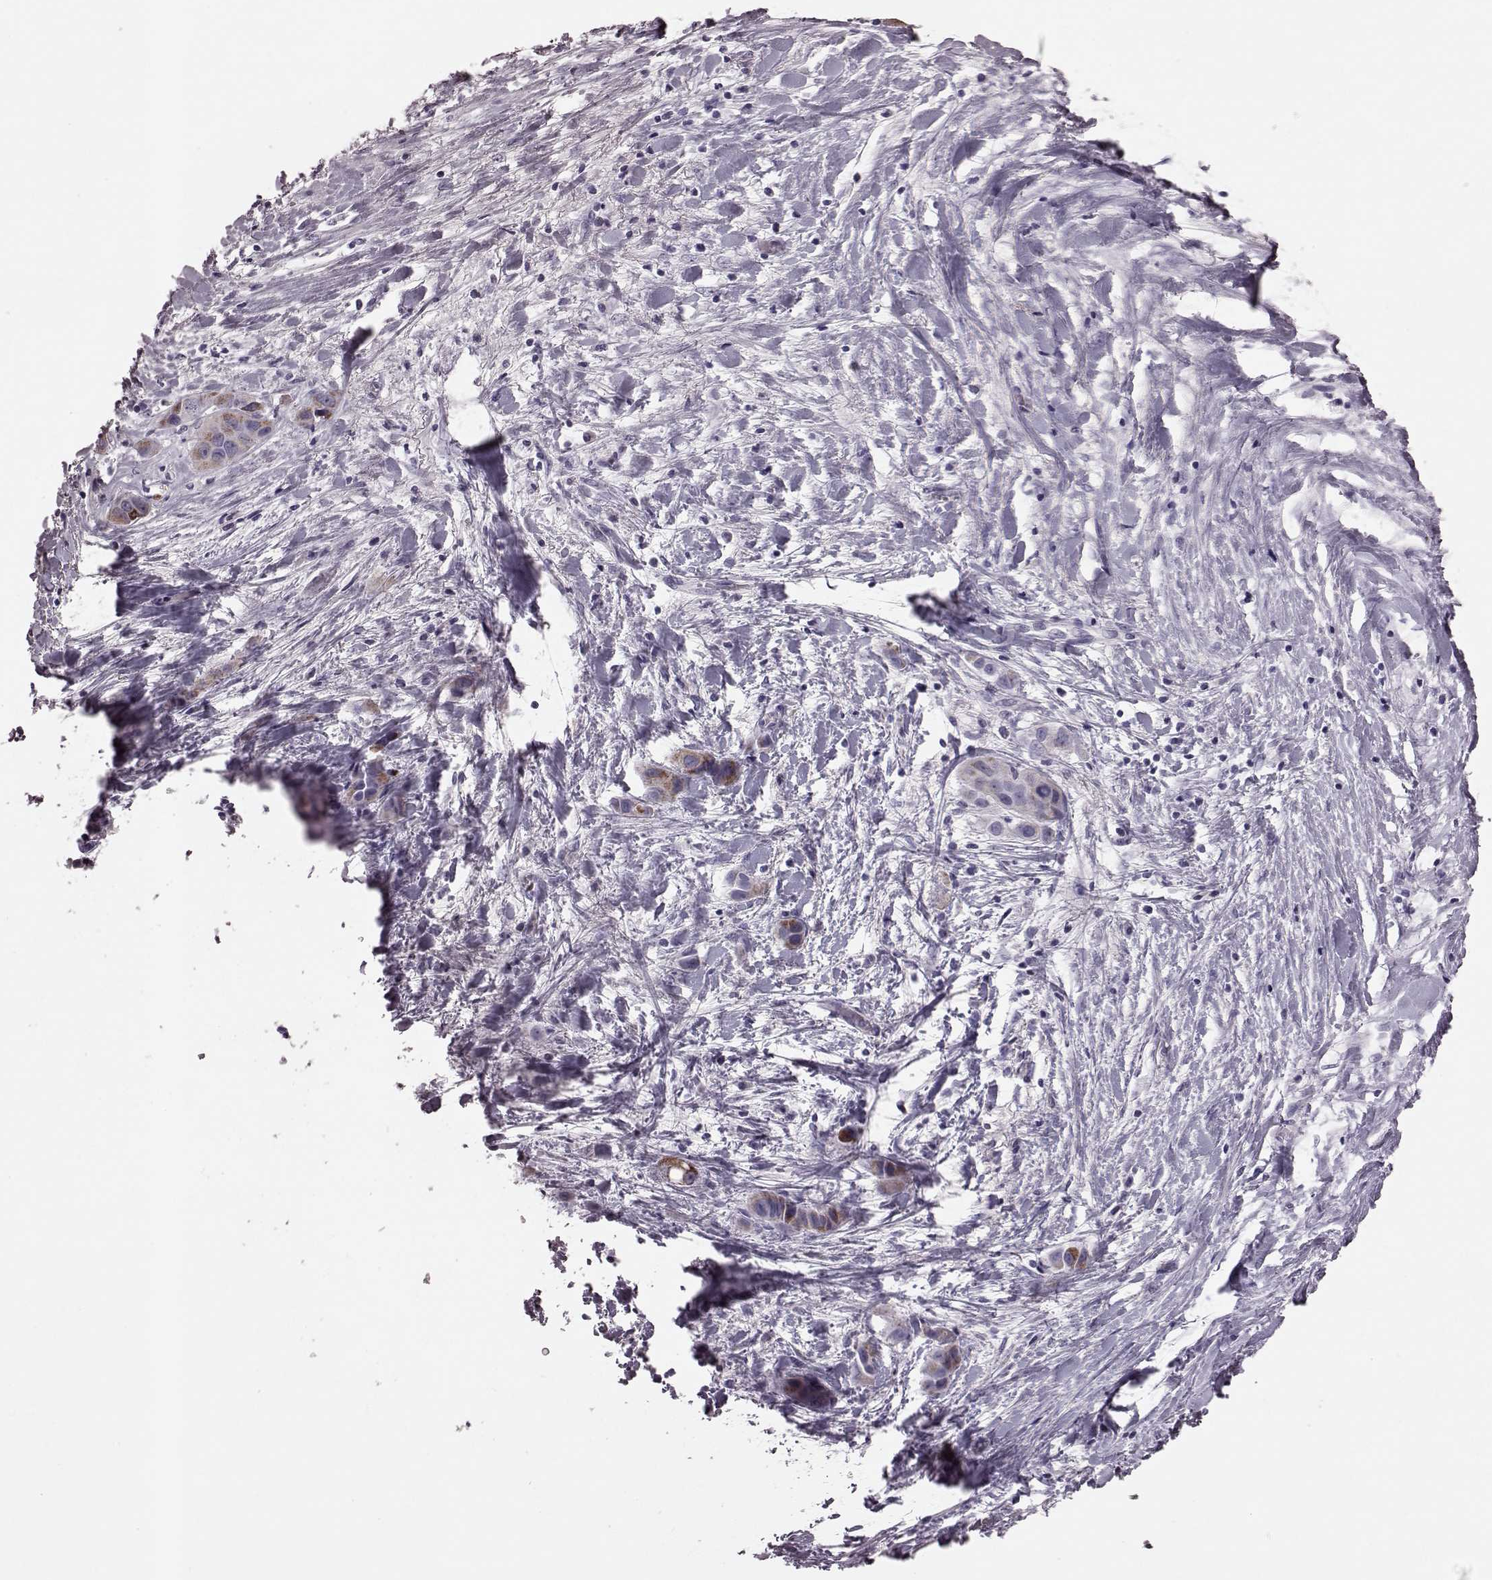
{"staining": {"intensity": "moderate", "quantity": ">75%", "location": "cytoplasmic/membranous"}, "tissue": "liver cancer", "cell_type": "Tumor cells", "image_type": "cancer", "snomed": [{"axis": "morphology", "description": "Cholangiocarcinoma"}, {"axis": "topography", "description": "Liver"}], "caption": "IHC micrograph of liver cancer (cholangiocarcinoma) stained for a protein (brown), which reveals medium levels of moderate cytoplasmic/membranous expression in about >75% of tumor cells.", "gene": "RIMS2", "patient": {"sex": "female", "age": 52}}